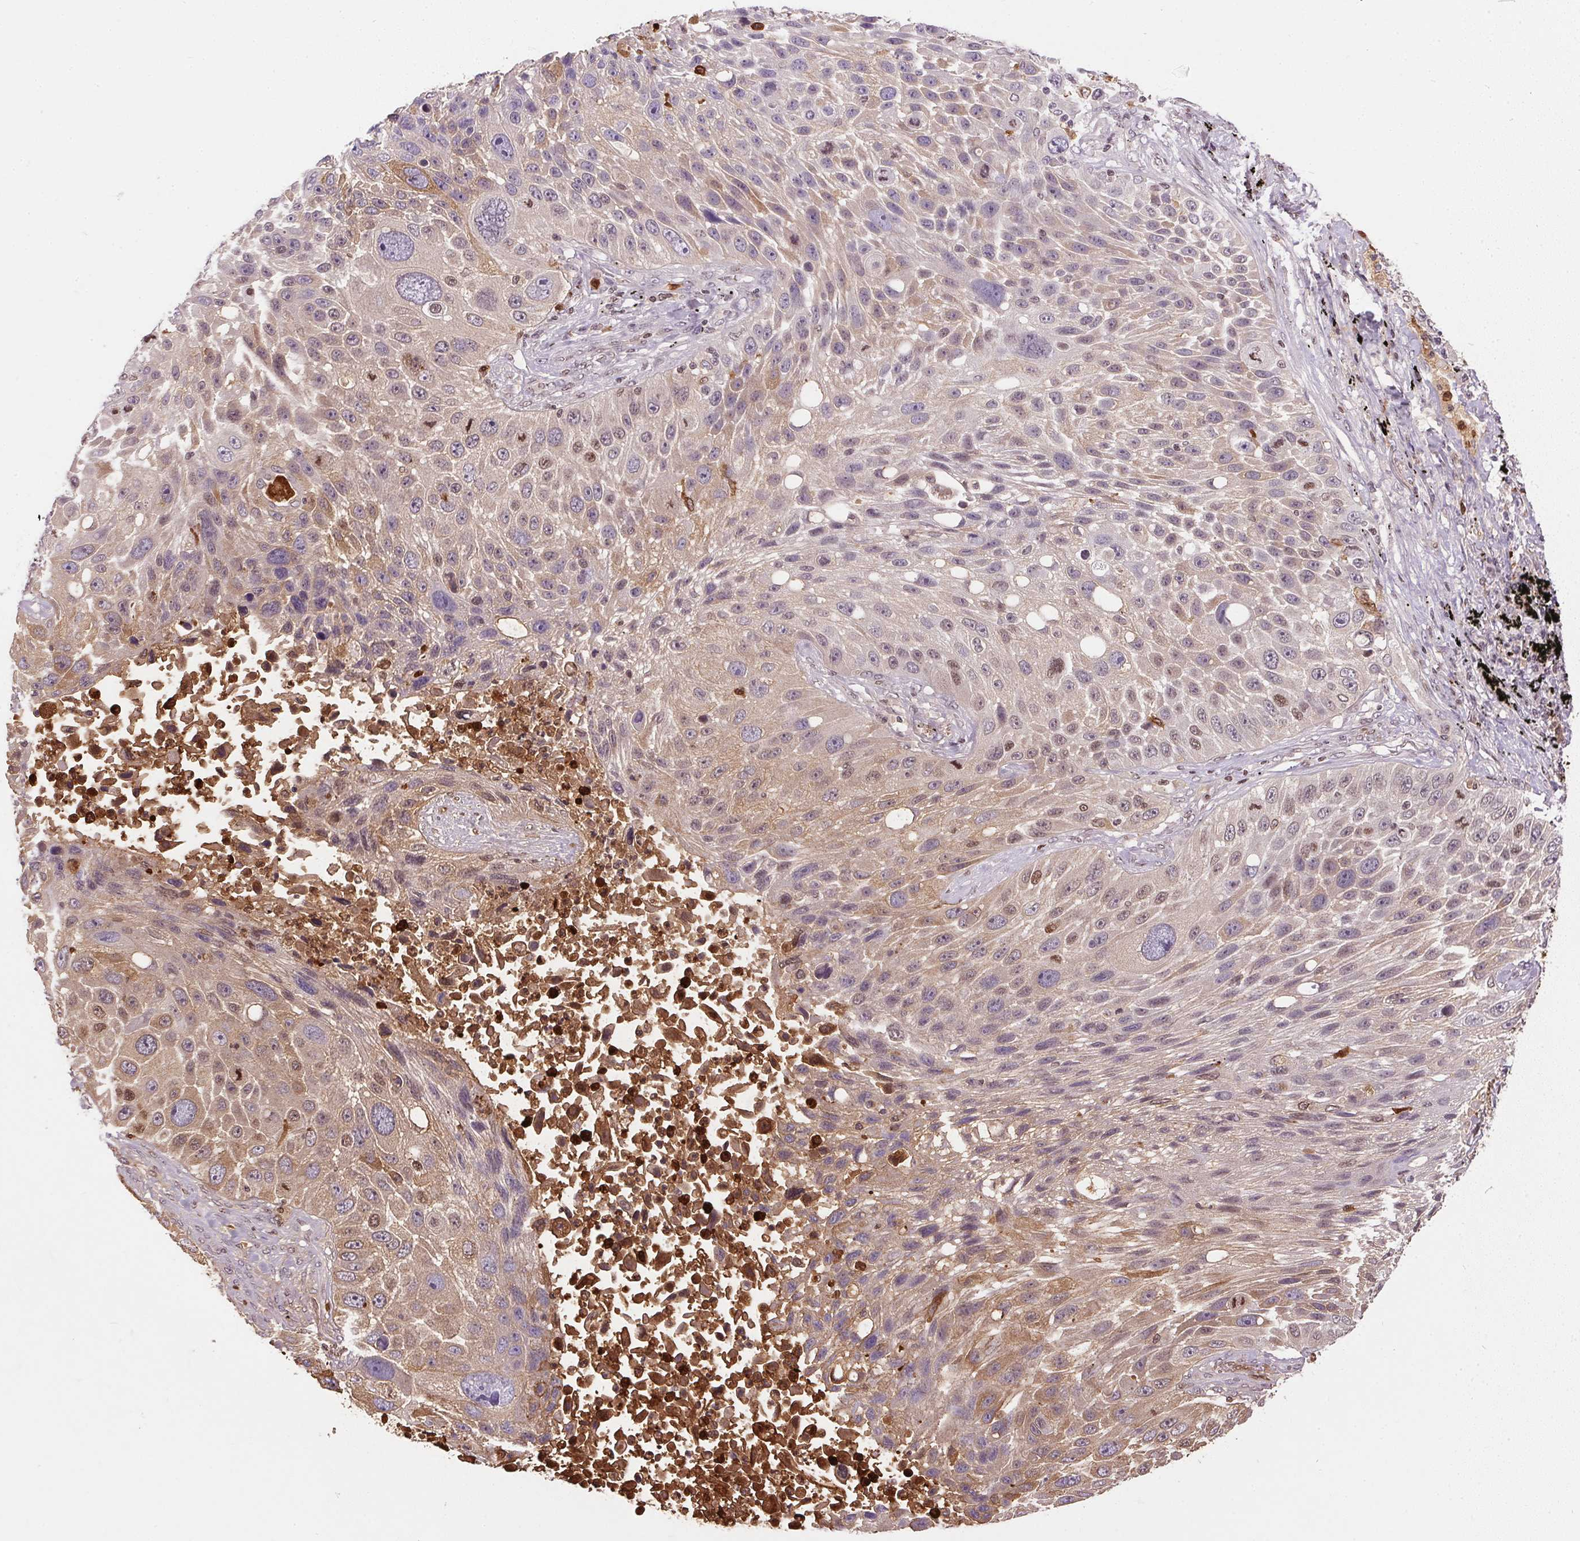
{"staining": {"intensity": "moderate", "quantity": "<25%", "location": "cytoplasmic/membranous,nuclear"}, "tissue": "lung cancer", "cell_type": "Tumor cells", "image_type": "cancer", "snomed": [{"axis": "morphology", "description": "Normal morphology"}, {"axis": "morphology", "description": "Squamous cell carcinoma, NOS"}, {"axis": "topography", "description": "Lymph node"}, {"axis": "topography", "description": "Lung"}], "caption": "Protein expression analysis of lung cancer (squamous cell carcinoma) shows moderate cytoplasmic/membranous and nuclear staining in approximately <25% of tumor cells.", "gene": "ORM1", "patient": {"sex": "male", "age": 67}}